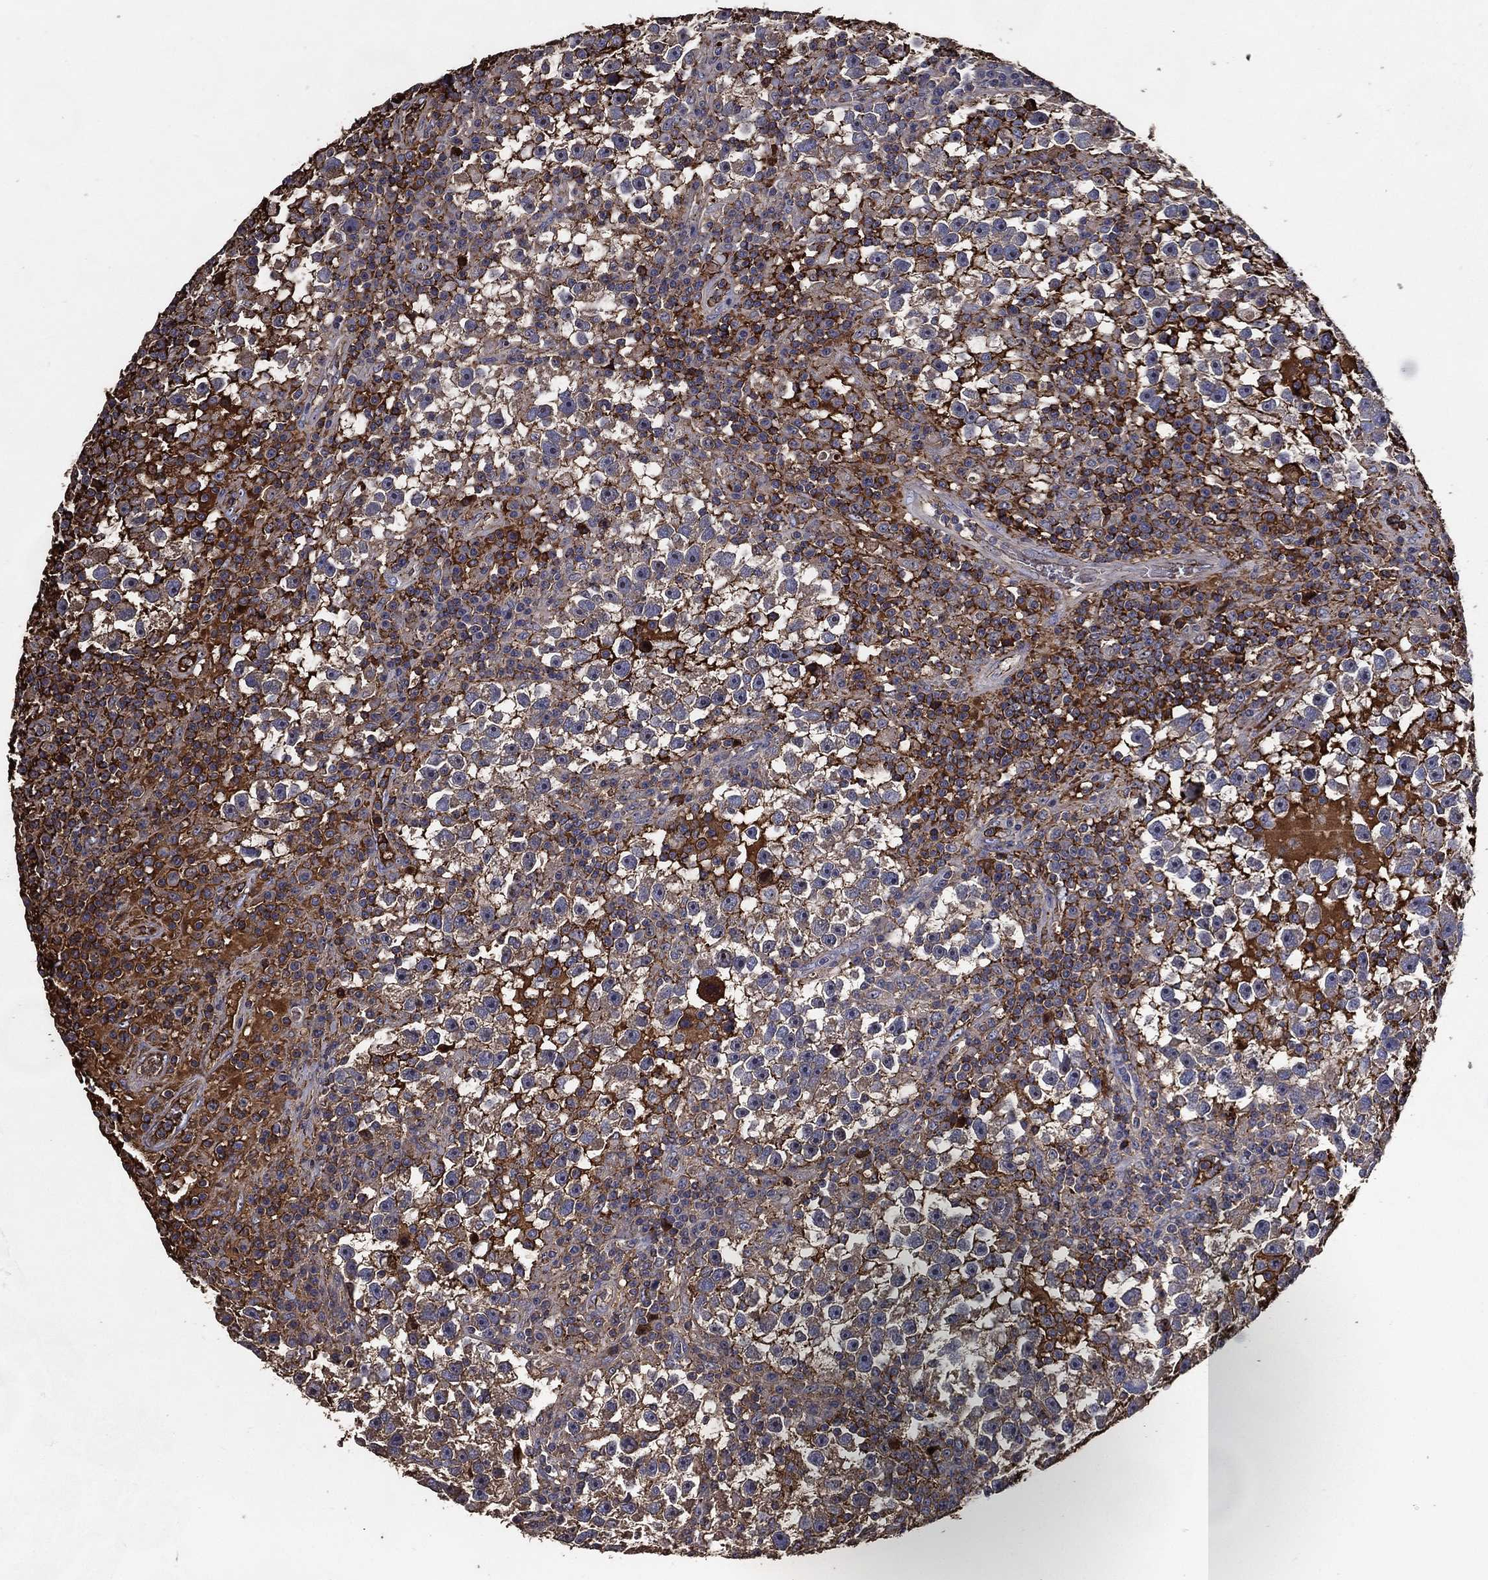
{"staining": {"intensity": "moderate", "quantity": "<25%", "location": "cytoplasmic/membranous"}, "tissue": "testis cancer", "cell_type": "Tumor cells", "image_type": "cancer", "snomed": [{"axis": "morphology", "description": "Seminoma, NOS"}, {"axis": "topography", "description": "Testis"}], "caption": "Human seminoma (testis) stained with a protein marker shows moderate staining in tumor cells.", "gene": "EFNA1", "patient": {"sex": "male", "age": 47}}